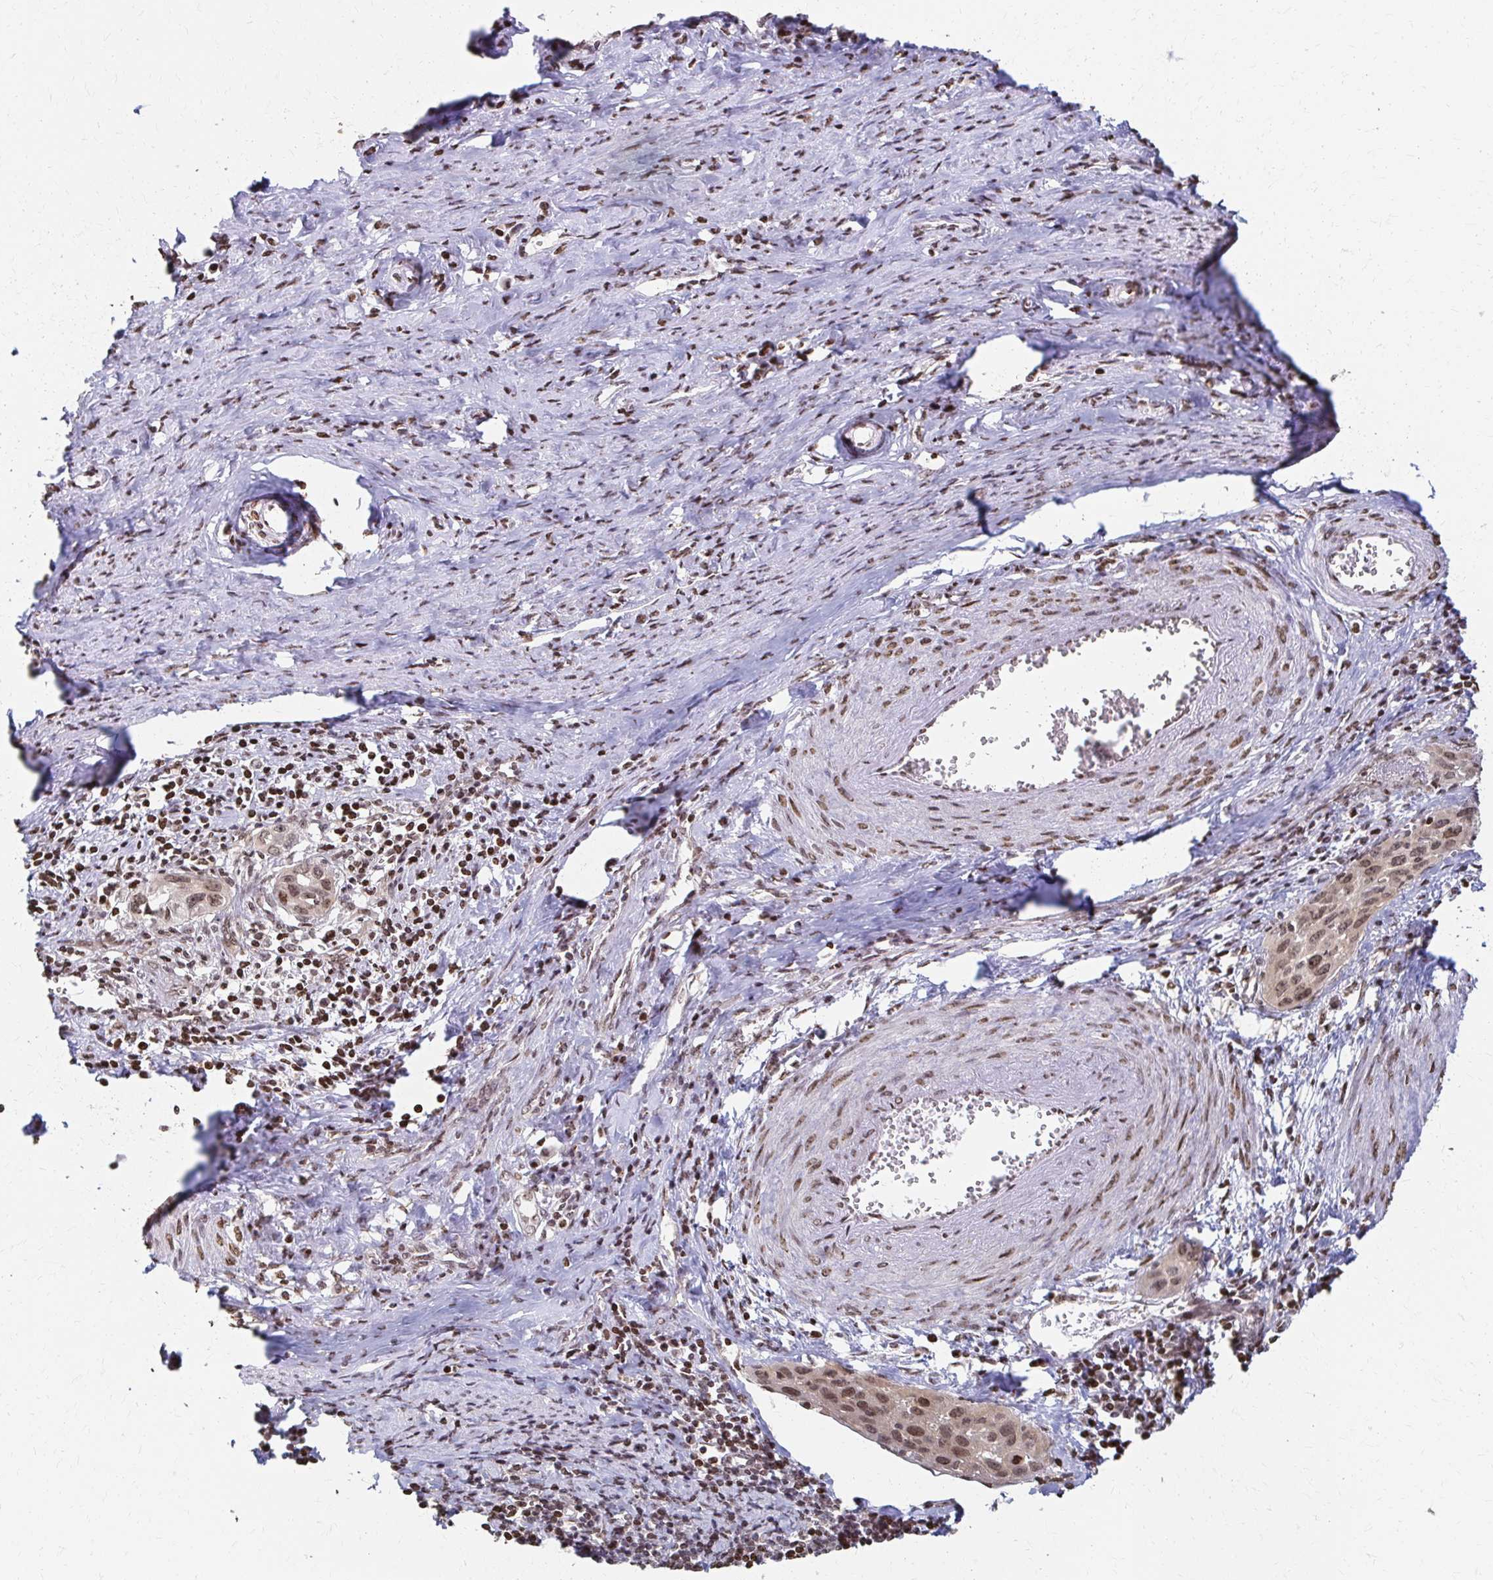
{"staining": {"intensity": "moderate", "quantity": ">75%", "location": "nuclear"}, "tissue": "cervical cancer", "cell_type": "Tumor cells", "image_type": "cancer", "snomed": [{"axis": "morphology", "description": "Squamous cell carcinoma, NOS"}, {"axis": "topography", "description": "Cervix"}], "caption": "Human cervical squamous cell carcinoma stained with a protein marker exhibits moderate staining in tumor cells.", "gene": "PSMD7", "patient": {"sex": "female", "age": 51}}